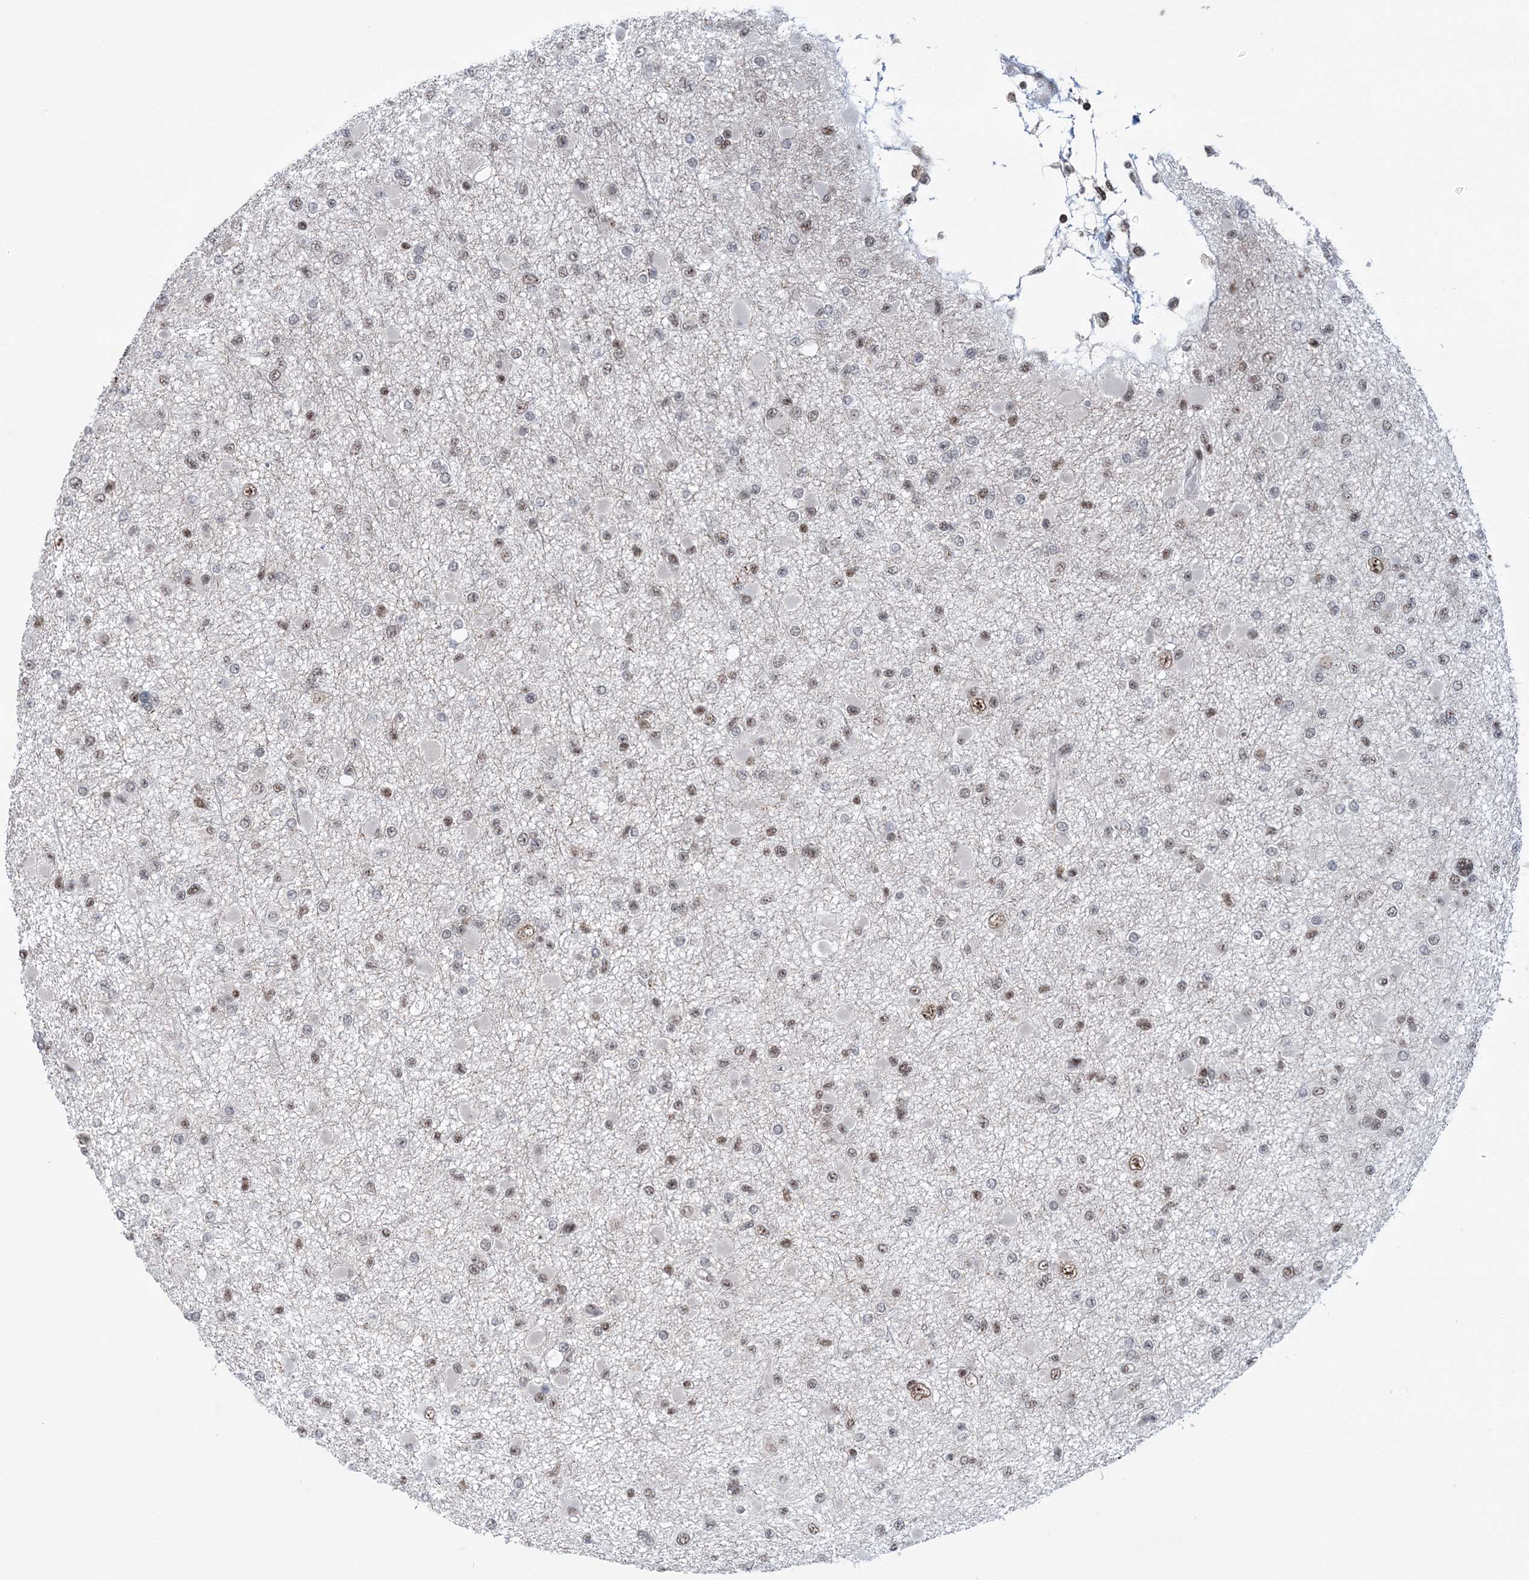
{"staining": {"intensity": "moderate", "quantity": "25%-75%", "location": "nuclear"}, "tissue": "glioma", "cell_type": "Tumor cells", "image_type": "cancer", "snomed": [{"axis": "morphology", "description": "Glioma, malignant, Low grade"}, {"axis": "topography", "description": "Brain"}], "caption": "Glioma tissue reveals moderate nuclear expression in about 25%-75% of tumor cells", "gene": "TATDN2", "patient": {"sex": "female", "age": 22}}